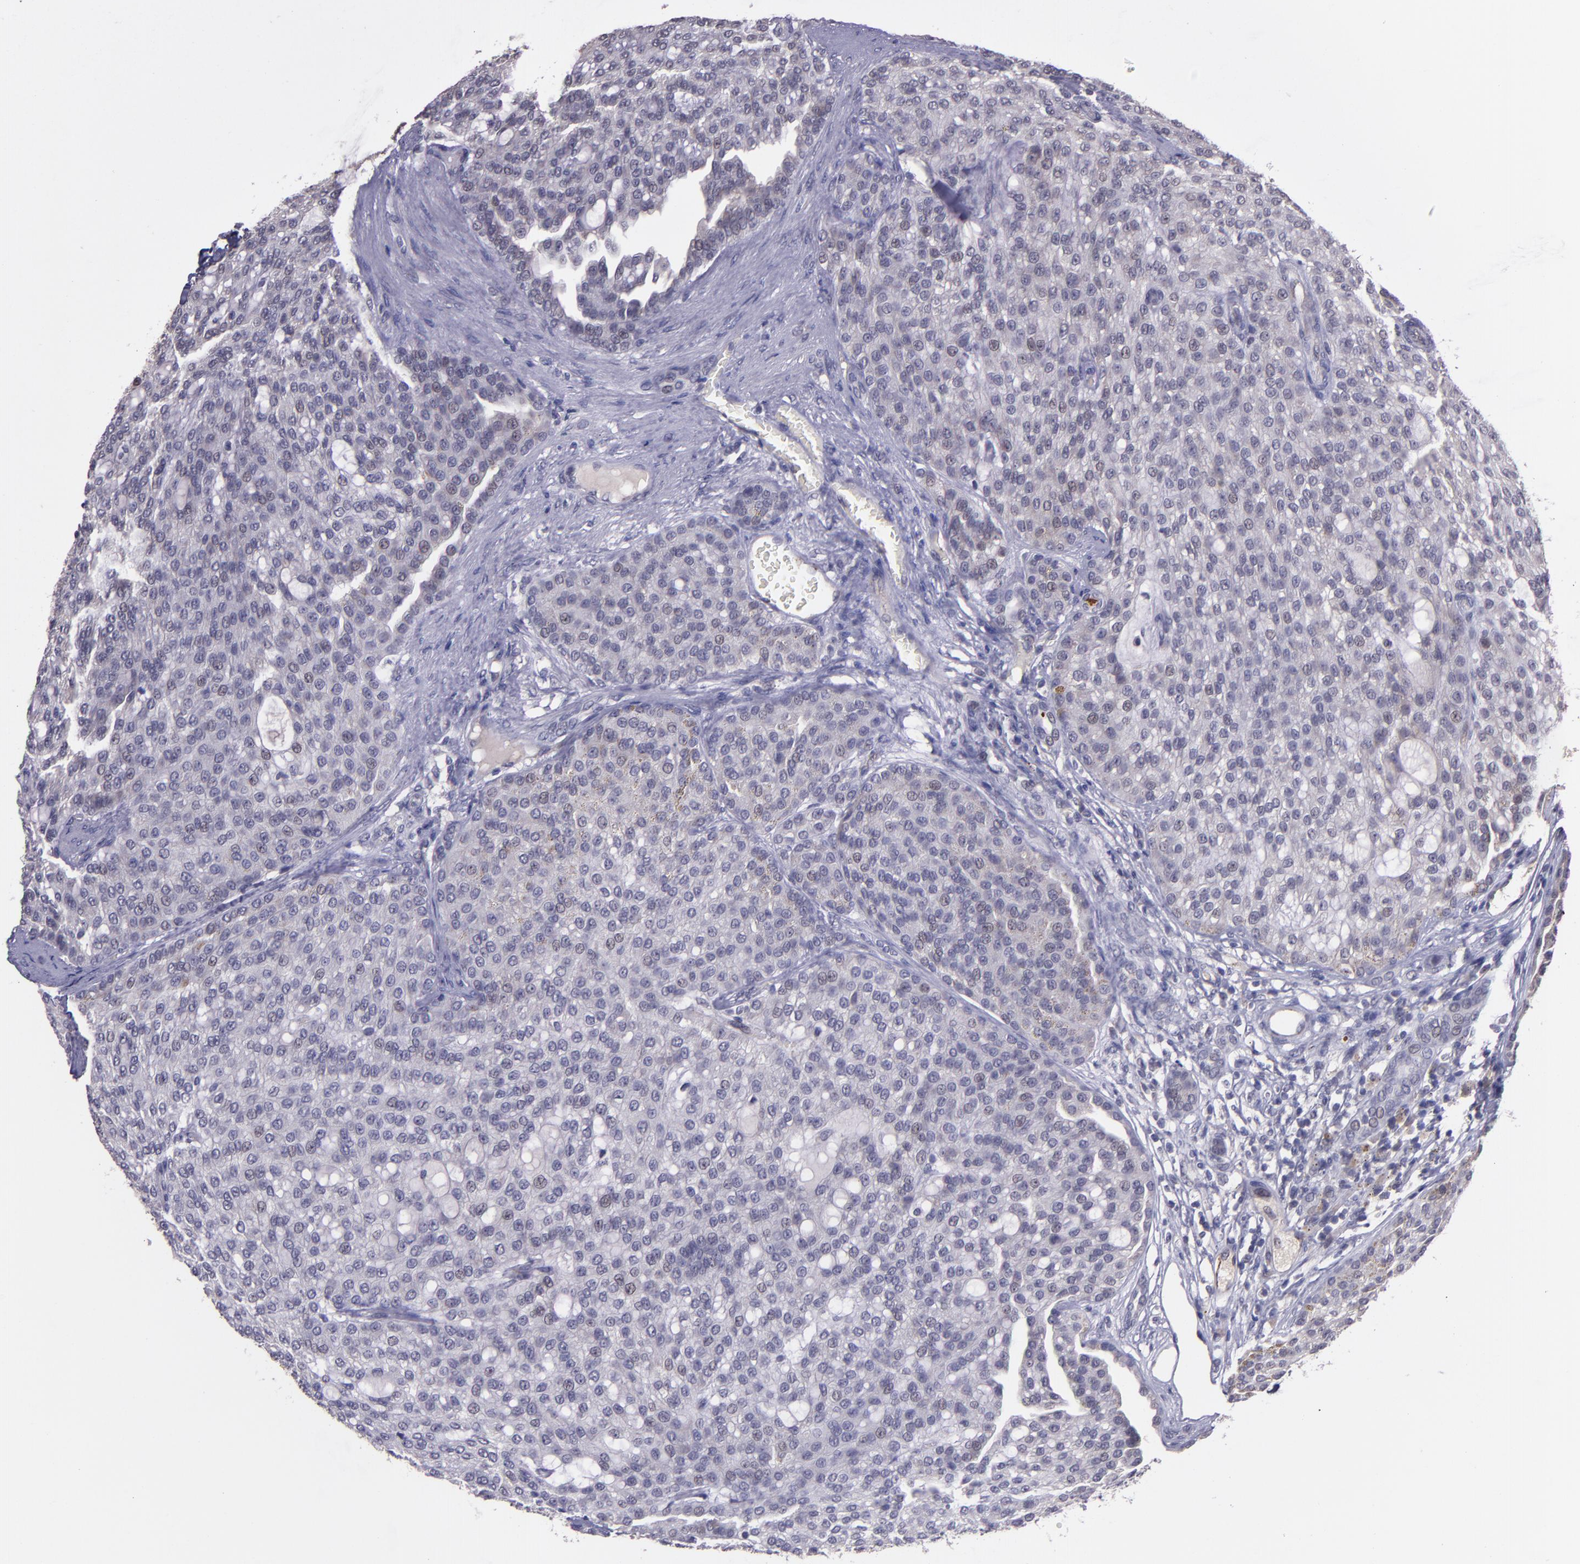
{"staining": {"intensity": "negative", "quantity": "none", "location": "none"}, "tissue": "renal cancer", "cell_type": "Tumor cells", "image_type": "cancer", "snomed": [{"axis": "morphology", "description": "Adenocarcinoma, NOS"}, {"axis": "topography", "description": "Kidney"}], "caption": "Immunohistochemistry histopathology image of neoplastic tissue: human renal cancer stained with DAB shows no significant protein staining in tumor cells.", "gene": "TAF7L", "patient": {"sex": "male", "age": 63}}